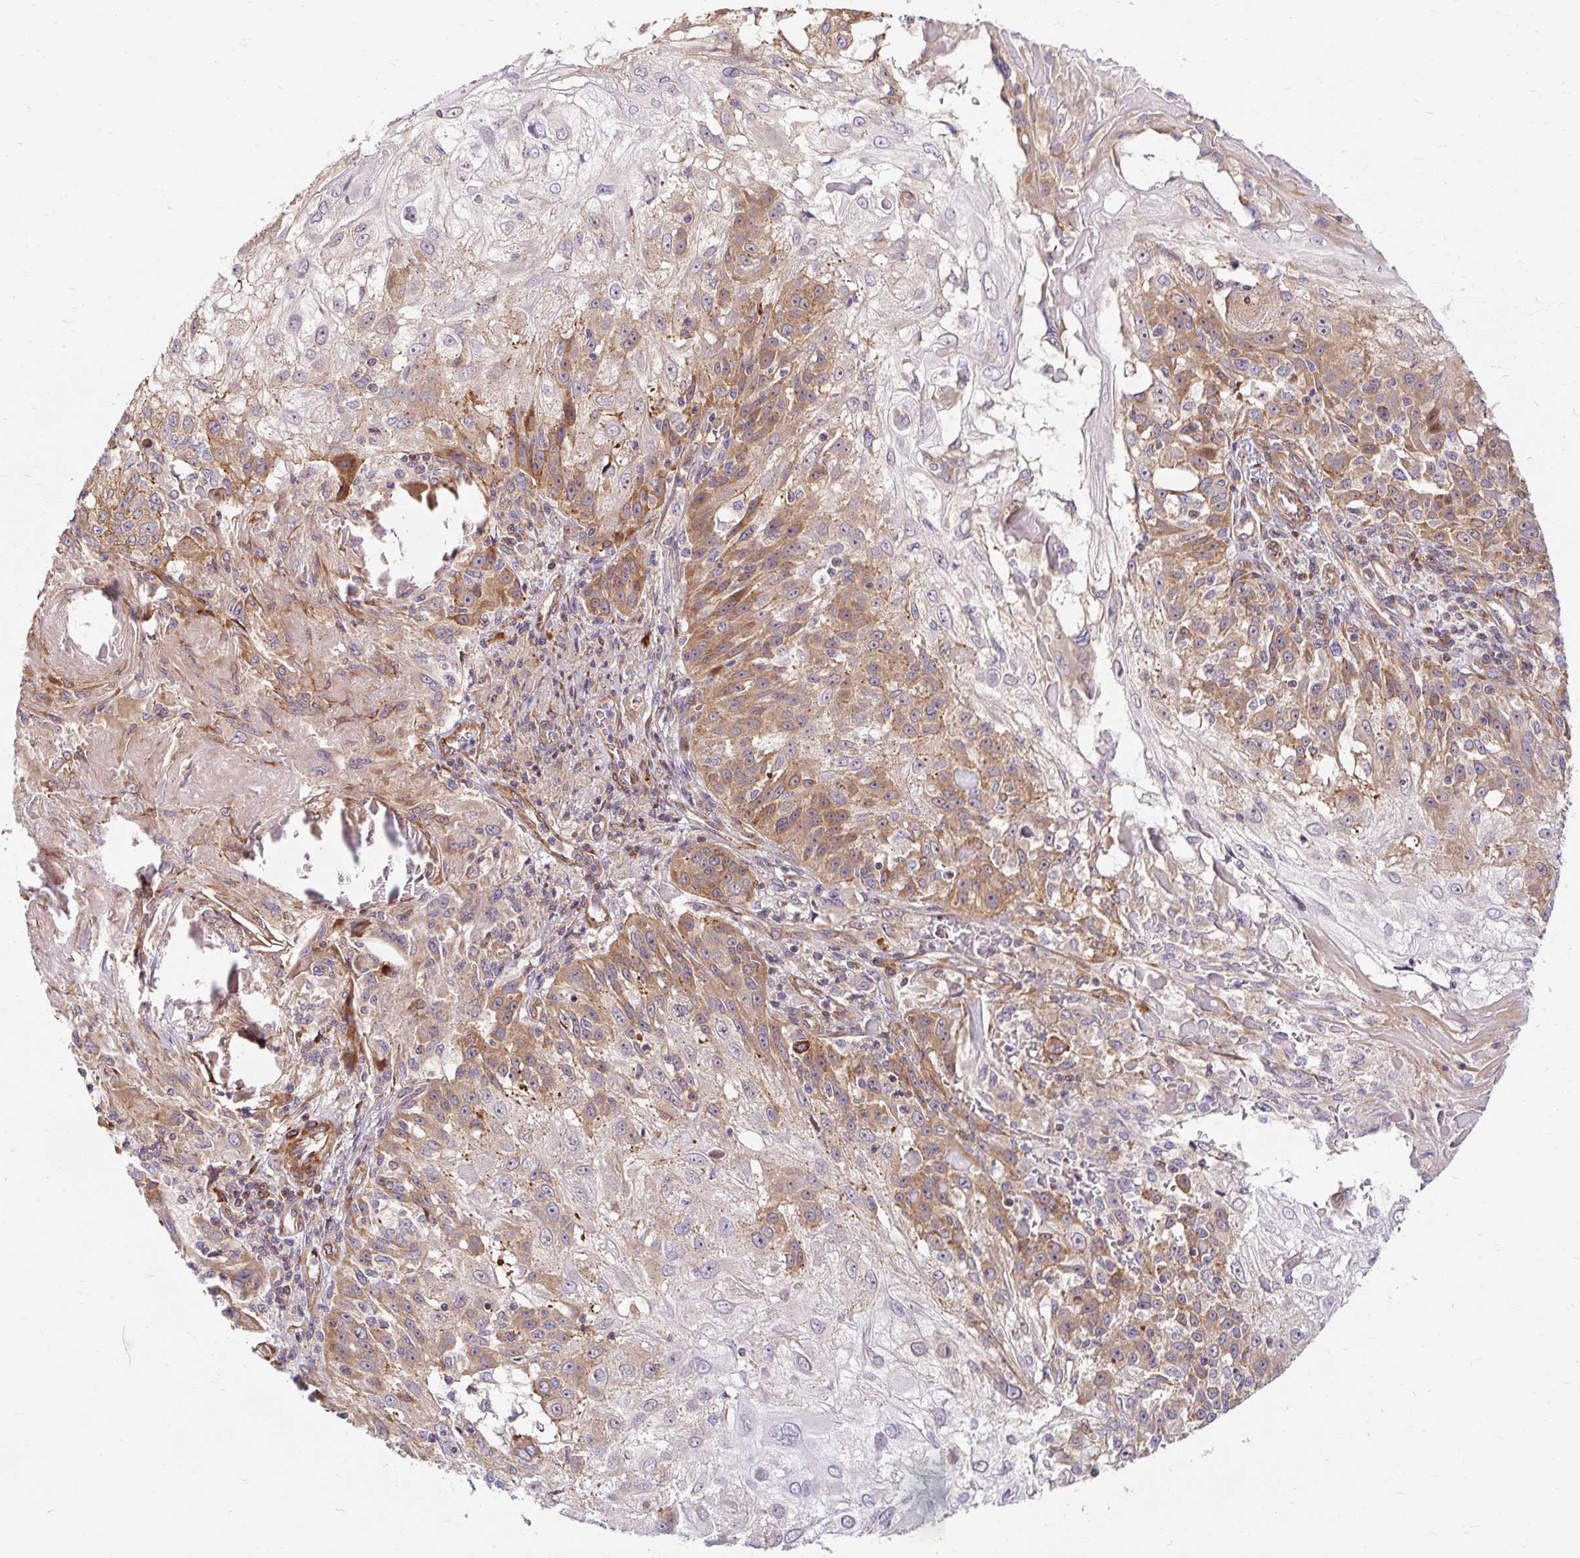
{"staining": {"intensity": "moderate", "quantity": "25%-75%", "location": "cytoplasmic/membranous"}, "tissue": "skin cancer", "cell_type": "Tumor cells", "image_type": "cancer", "snomed": [{"axis": "morphology", "description": "Normal tissue, NOS"}, {"axis": "morphology", "description": "Squamous cell carcinoma, NOS"}, {"axis": "topography", "description": "Skin"}], "caption": "Human skin squamous cell carcinoma stained with a protein marker exhibits moderate staining in tumor cells.", "gene": "BTF3", "patient": {"sex": "female", "age": 83}}